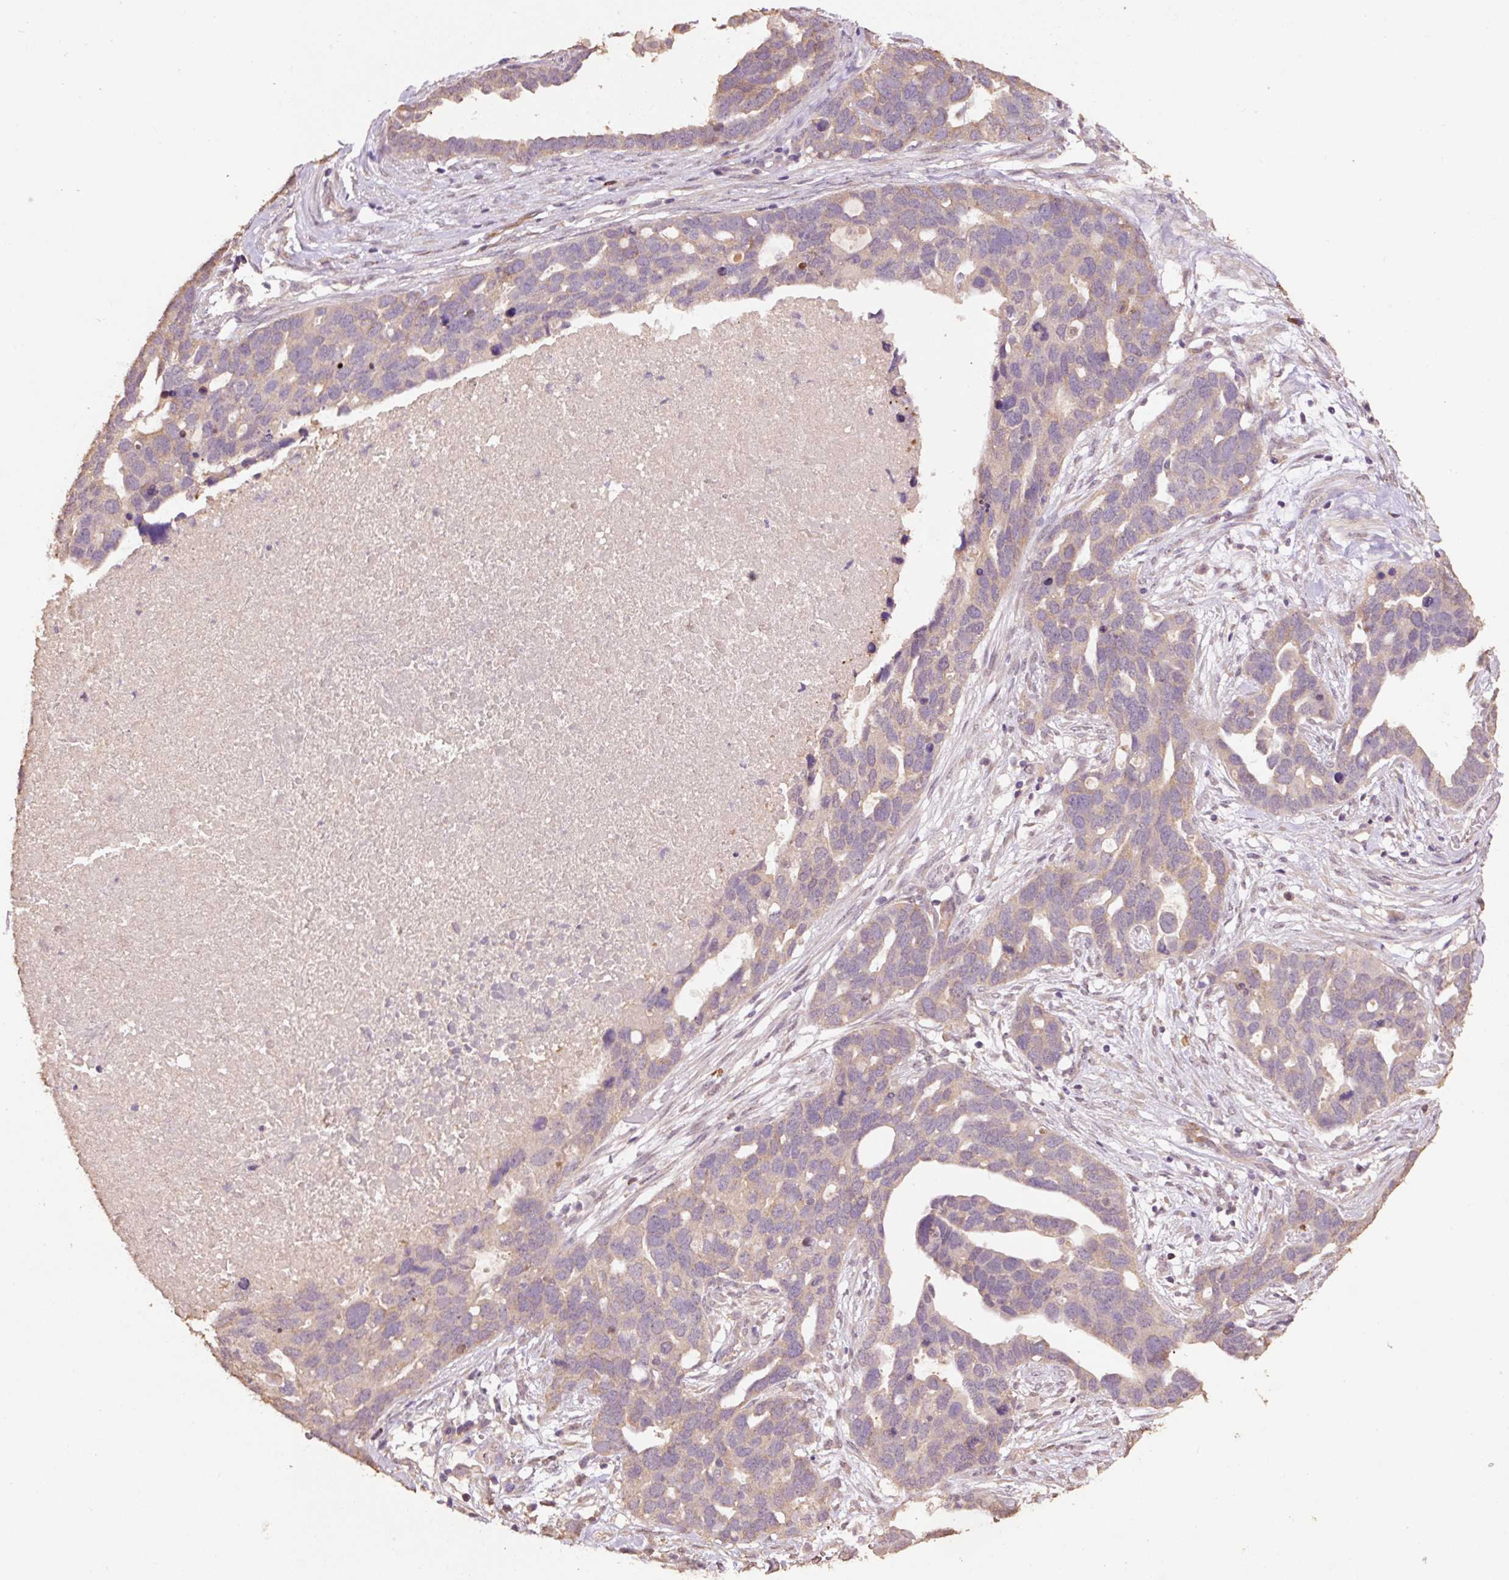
{"staining": {"intensity": "weak", "quantity": ">75%", "location": "cytoplasmic/membranous"}, "tissue": "ovarian cancer", "cell_type": "Tumor cells", "image_type": "cancer", "snomed": [{"axis": "morphology", "description": "Cystadenocarcinoma, serous, NOS"}, {"axis": "topography", "description": "Ovary"}], "caption": "Tumor cells demonstrate weak cytoplasmic/membranous positivity in about >75% of cells in ovarian cancer.", "gene": "HERC2", "patient": {"sex": "female", "age": 54}}